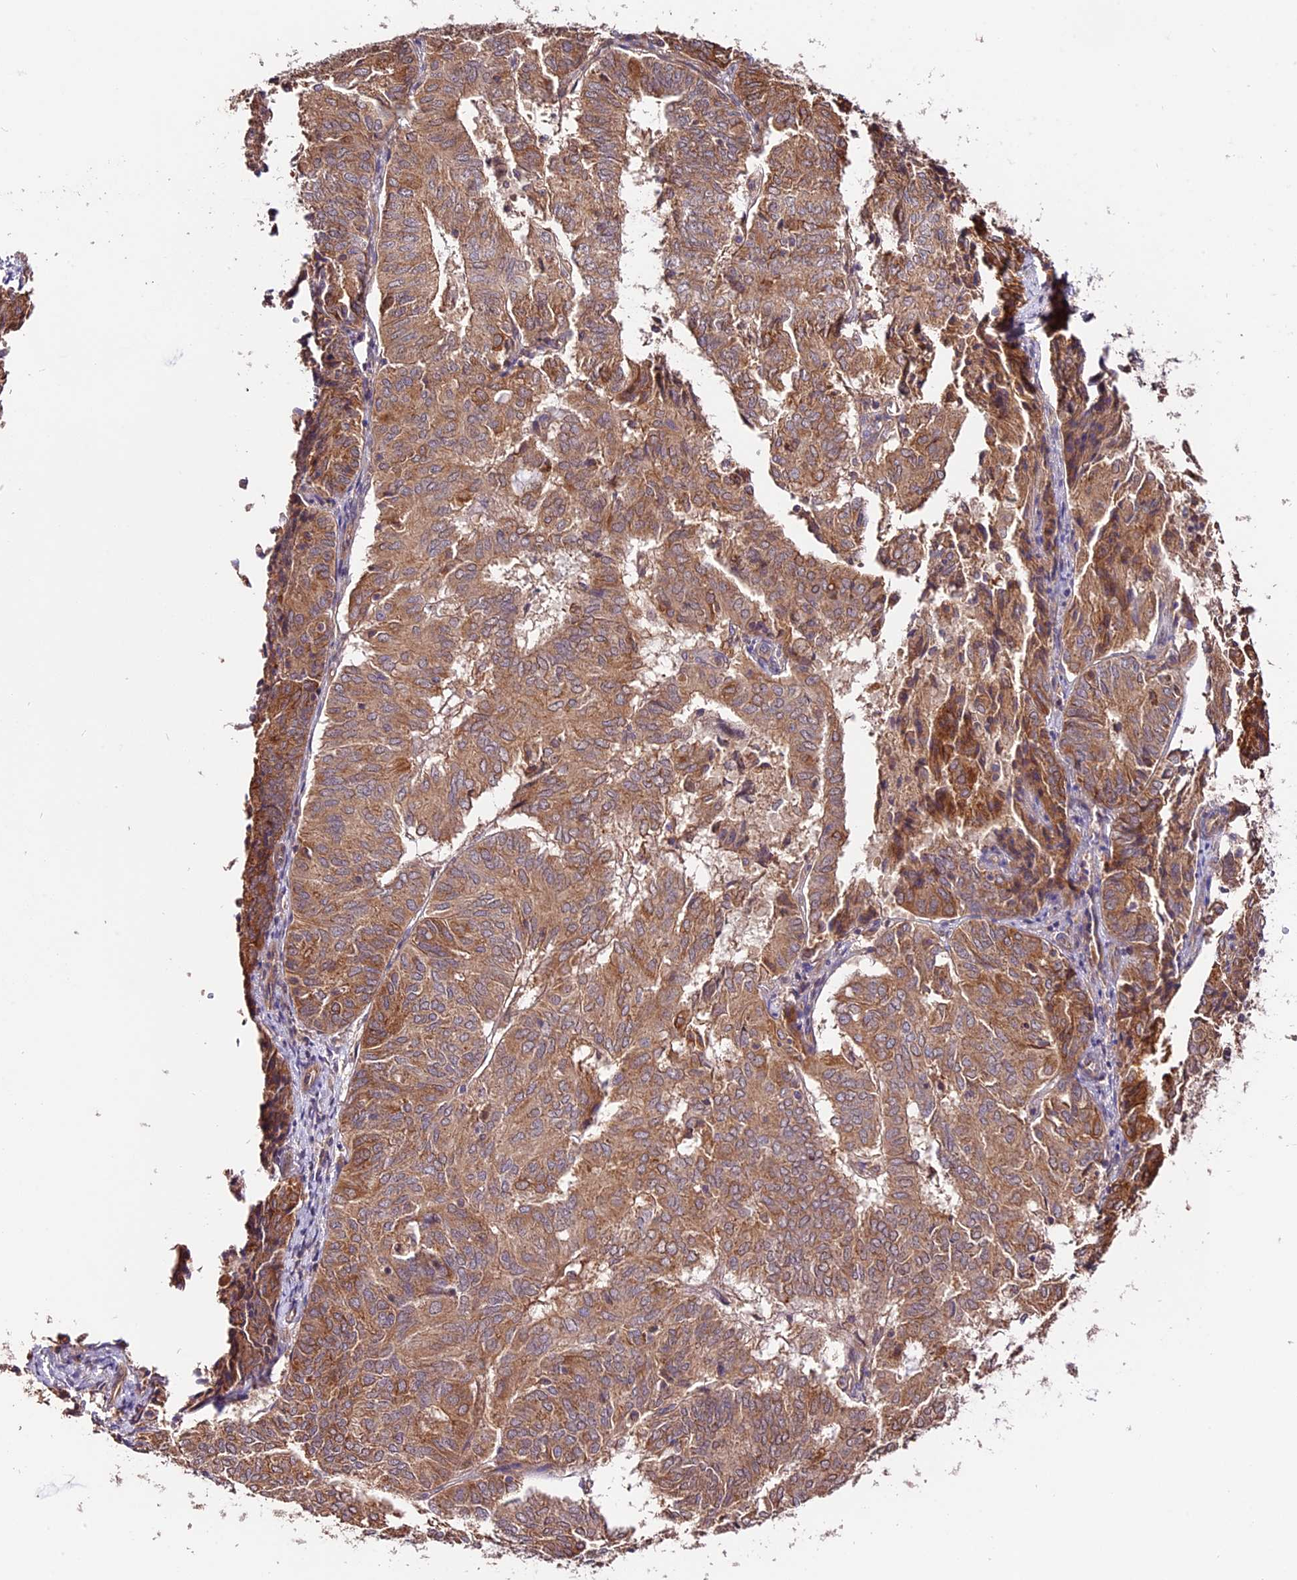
{"staining": {"intensity": "moderate", "quantity": ">75%", "location": "cytoplasmic/membranous"}, "tissue": "endometrial cancer", "cell_type": "Tumor cells", "image_type": "cancer", "snomed": [{"axis": "morphology", "description": "Adenocarcinoma, NOS"}, {"axis": "topography", "description": "Uterus"}], "caption": "Immunohistochemical staining of human endometrial adenocarcinoma exhibits moderate cytoplasmic/membranous protein positivity in approximately >75% of tumor cells.", "gene": "CES3", "patient": {"sex": "female", "age": 60}}